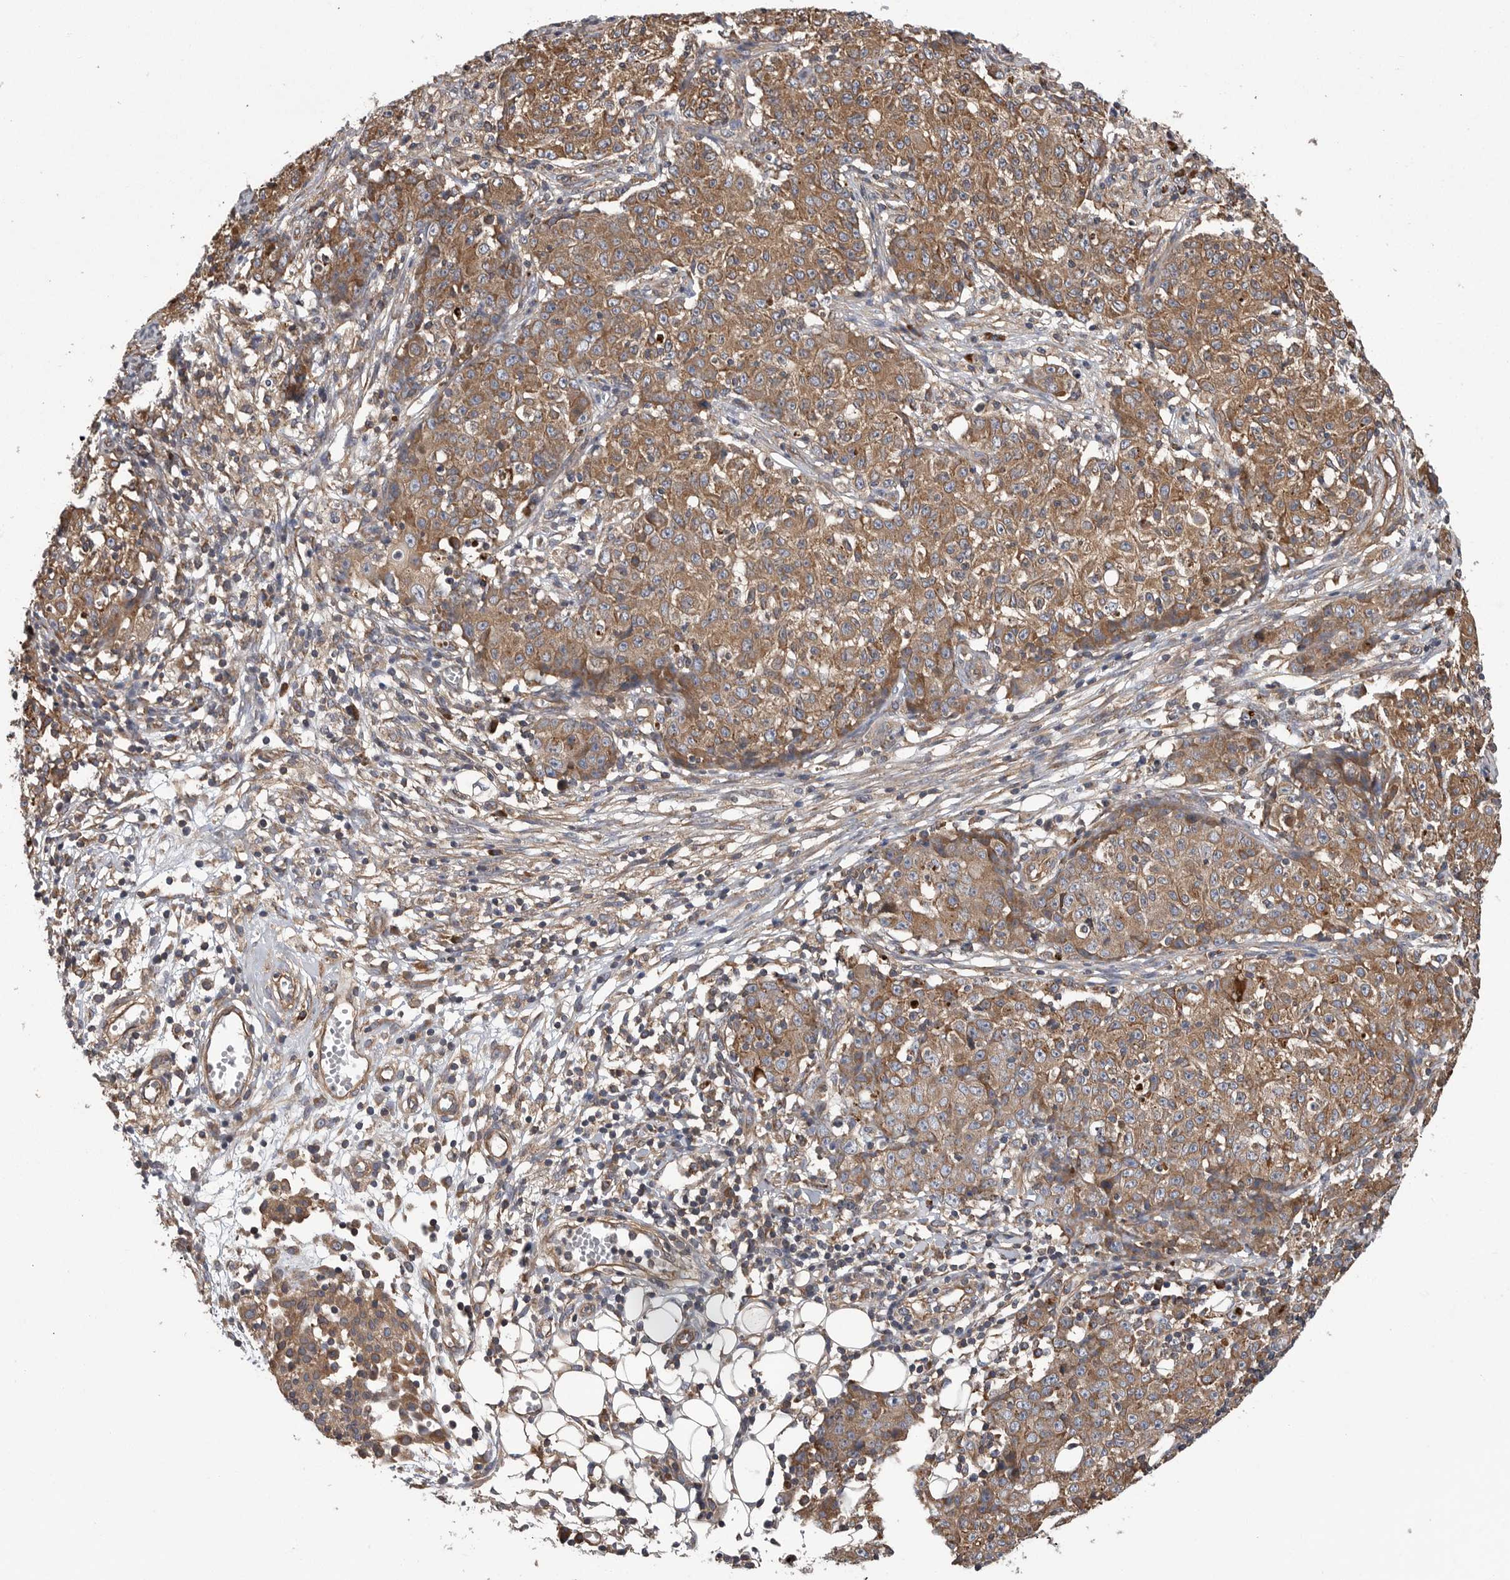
{"staining": {"intensity": "moderate", "quantity": ">75%", "location": "cytoplasmic/membranous"}, "tissue": "ovarian cancer", "cell_type": "Tumor cells", "image_type": "cancer", "snomed": [{"axis": "morphology", "description": "Carcinoma, endometroid"}, {"axis": "topography", "description": "Ovary"}], "caption": "Immunohistochemical staining of ovarian endometroid carcinoma demonstrates medium levels of moderate cytoplasmic/membranous protein positivity in about >75% of tumor cells.", "gene": "OXR1", "patient": {"sex": "female", "age": 42}}